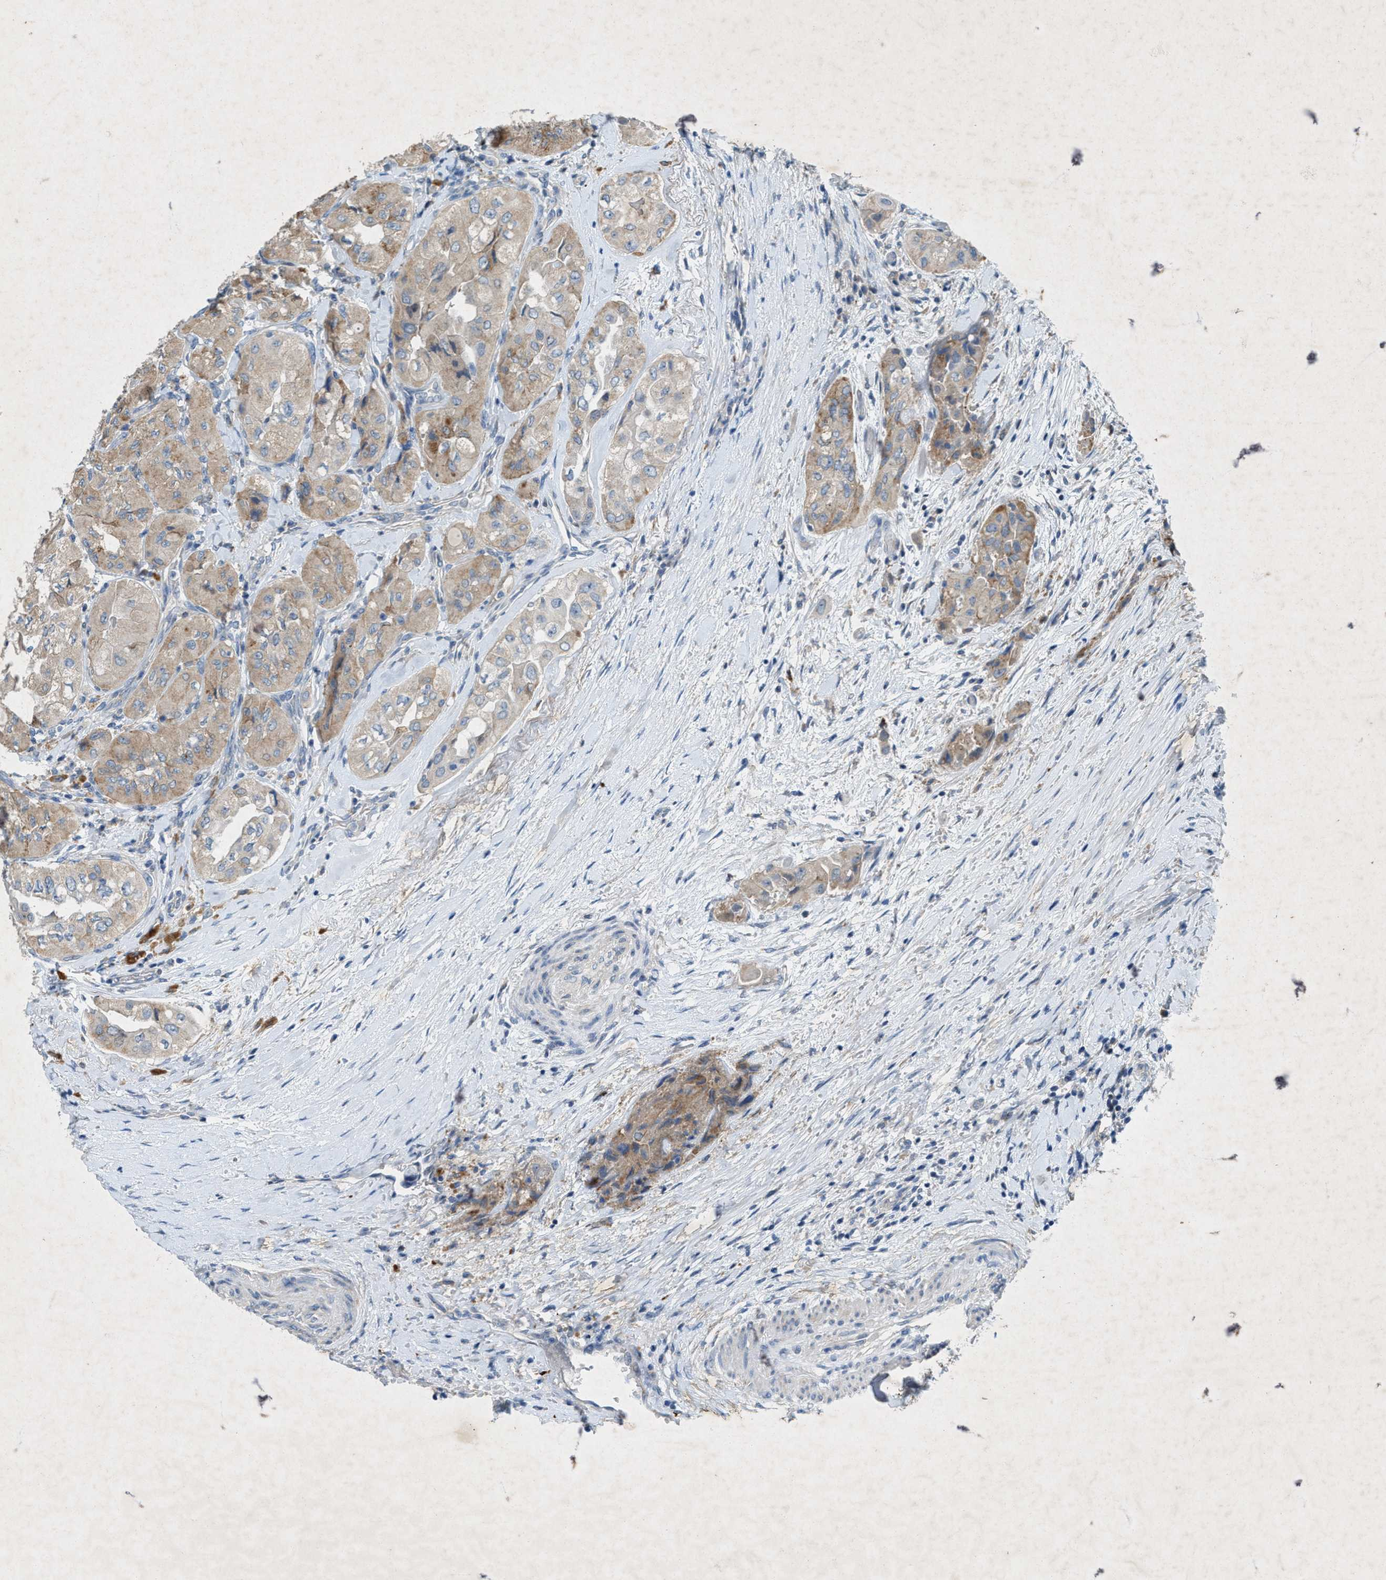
{"staining": {"intensity": "moderate", "quantity": "25%-75%", "location": "cytoplasmic/membranous"}, "tissue": "thyroid cancer", "cell_type": "Tumor cells", "image_type": "cancer", "snomed": [{"axis": "morphology", "description": "Papillary adenocarcinoma, NOS"}, {"axis": "topography", "description": "Thyroid gland"}], "caption": "Thyroid cancer (papillary adenocarcinoma) tissue demonstrates moderate cytoplasmic/membranous expression in approximately 25%-75% of tumor cells, visualized by immunohistochemistry. (DAB (3,3'-diaminobenzidine) = brown stain, brightfield microscopy at high magnification).", "gene": "URGCP", "patient": {"sex": "female", "age": 59}}